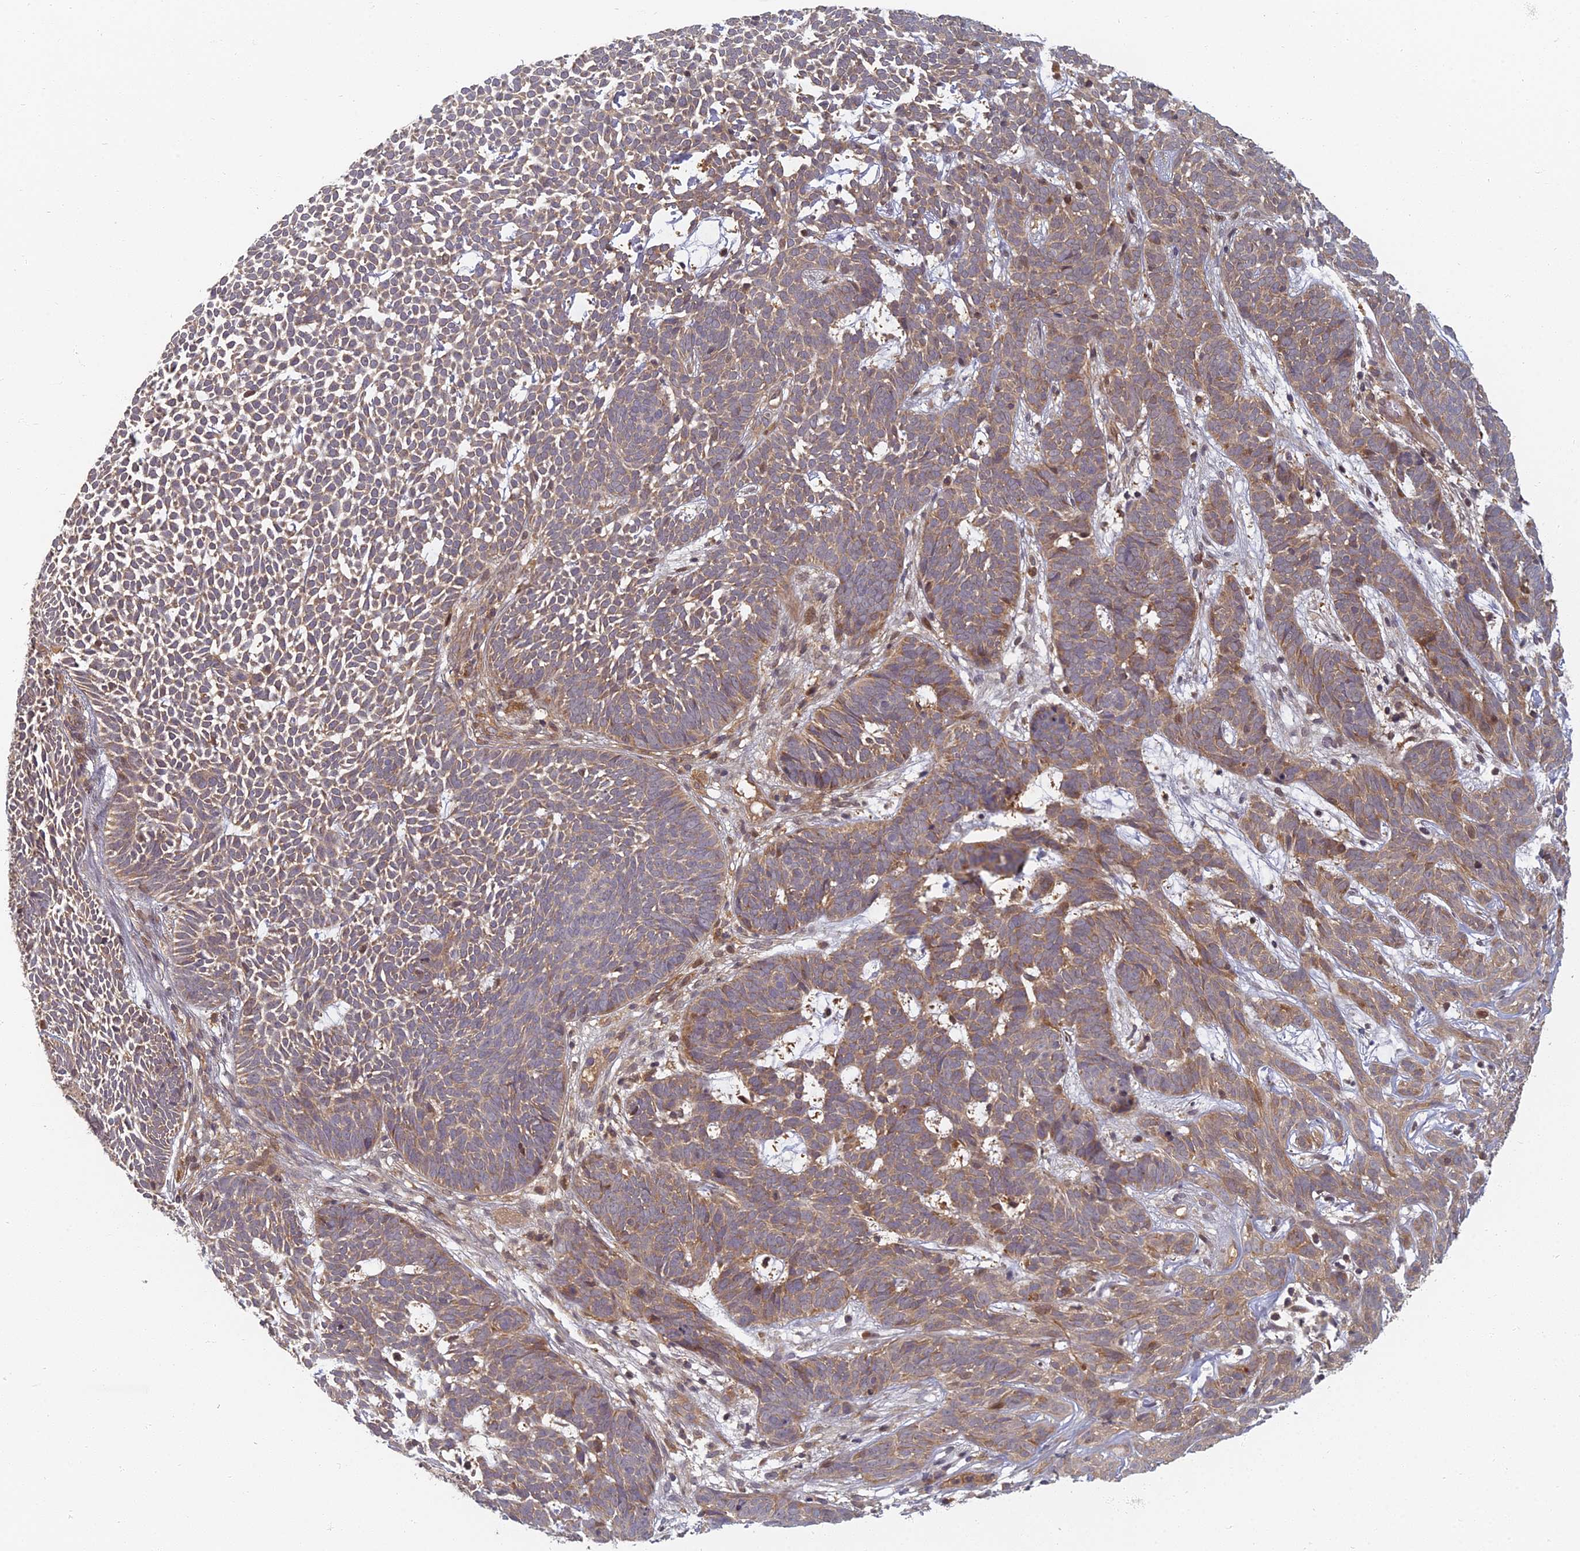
{"staining": {"intensity": "weak", "quantity": ">75%", "location": "cytoplasmic/membranous"}, "tissue": "skin cancer", "cell_type": "Tumor cells", "image_type": "cancer", "snomed": [{"axis": "morphology", "description": "Basal cell carcinoma"}, {"axis": "topography", "description": "Skin"}], "caption": "Skin cancer (basal cell carcinoma) tissue exhibits weak cytoplasmic/membranous expression in approximately >75% of tumor cells, visualized by immunohistochemistry.", "gene": "INO80D", "patient": {"sex": "female", "age": 78}}